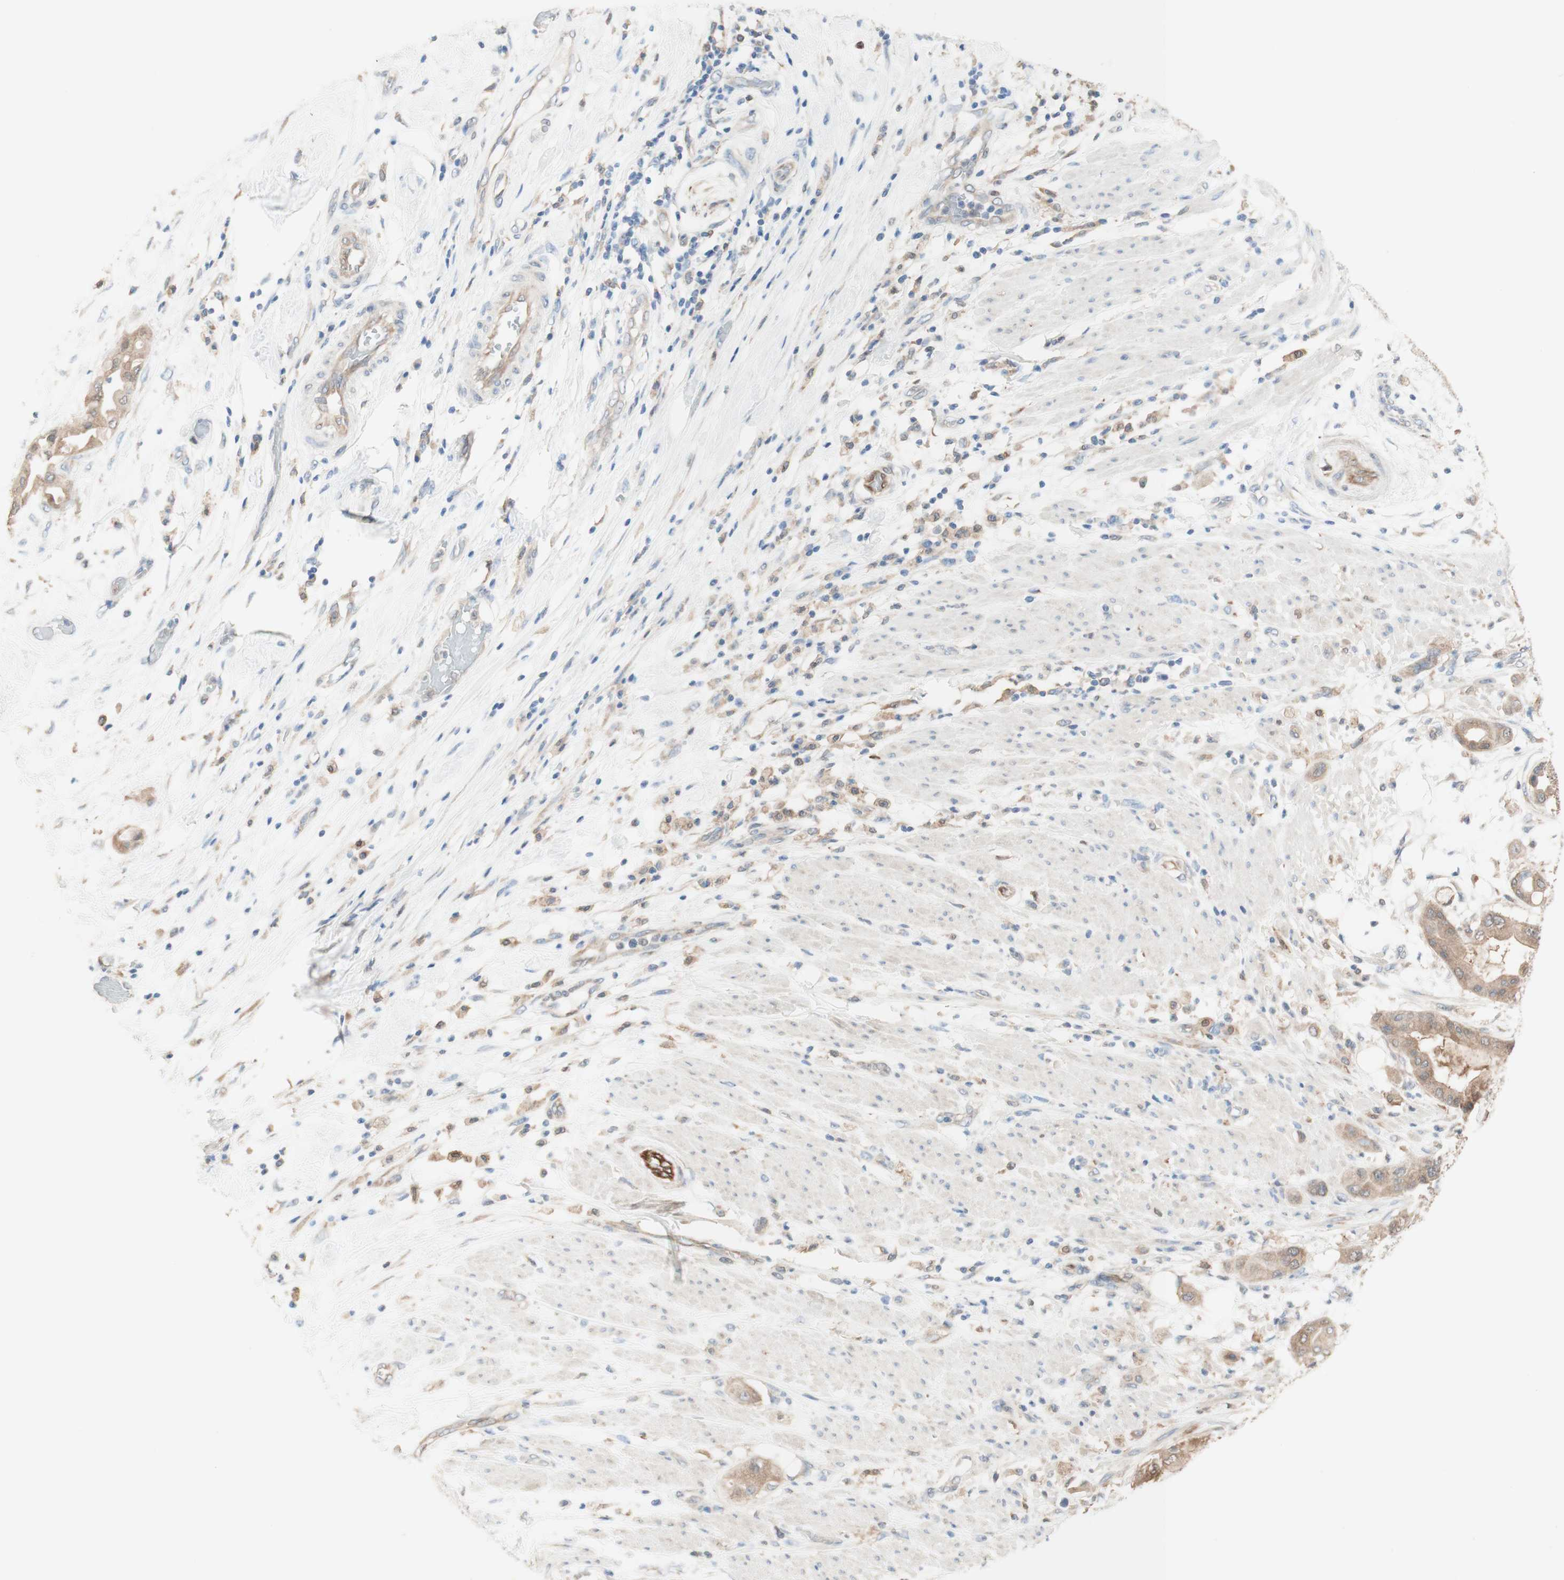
{"staining": {"intensity": "weak", "quantity": ">75%", "location": "cytoplasmic/membranous"}, "tissue": "pancreatic cancer", "cell_type": "Tumor cells", "image_type": "cancer", "snomed": [{"axis": "morphology", "description": "Adenocarcinoma, NOS"}, {"axis": "morphology", "description": "Adenocarcinoma, metastatic, NOS"}, {"axis": "topography", "description": "Lymph node"}, {"axis": "topography", "description": "Pancreas"}, {"axis": "topography", "description": "Duodenum"}], "caption": "Adenocarcinoma (pancreatic) tissue demonstrates weak cytoplasmic/membranous positivity in about >75% of tumor cells, visualized by immunohistochemistry.", "gene": "COMT", "patient": {"sex": "female", "age": 64}}